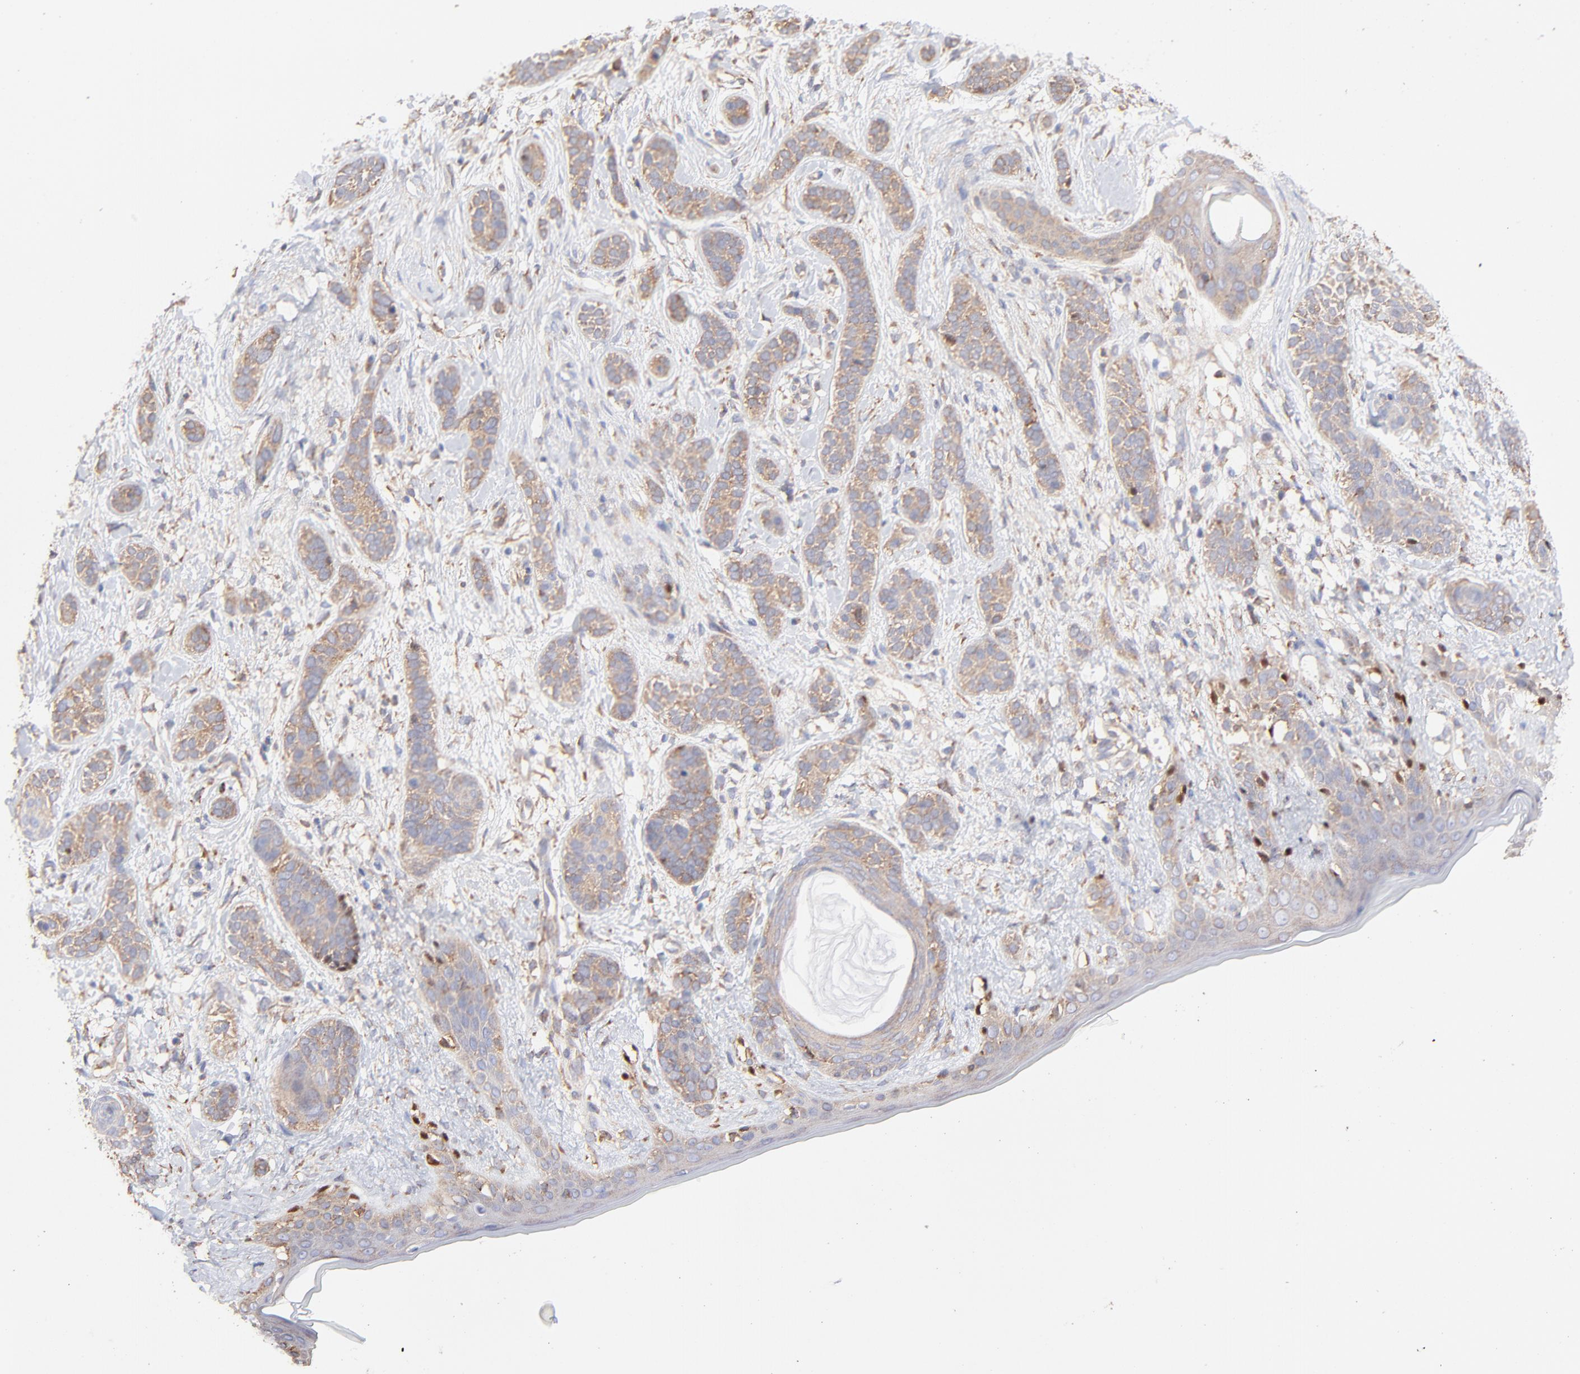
{"staining": {"intensity": "moderate", "quantity": "25%-75%", "location": "cytoplasmic/membranous"}, "tissue": "skin cancer", "cell_type": "Tumor cells", "image_type": "cancer", "snomed": [{"axis": "morphology", "description": "Normal tissue, NOS"}, {"axis": "morphology", "description": "Basal cell carcinoma"}, {"axis": "topography", "description": "Skin"}], "caption": "A photomicrograph of human skin cancer (basal cell carcinoma) stained for a protein shows moderate cytoplasmic/membranous brown staining in tumor cells.", "gene": "PFKM", "patient": {"sex": "male", "age": 63}}